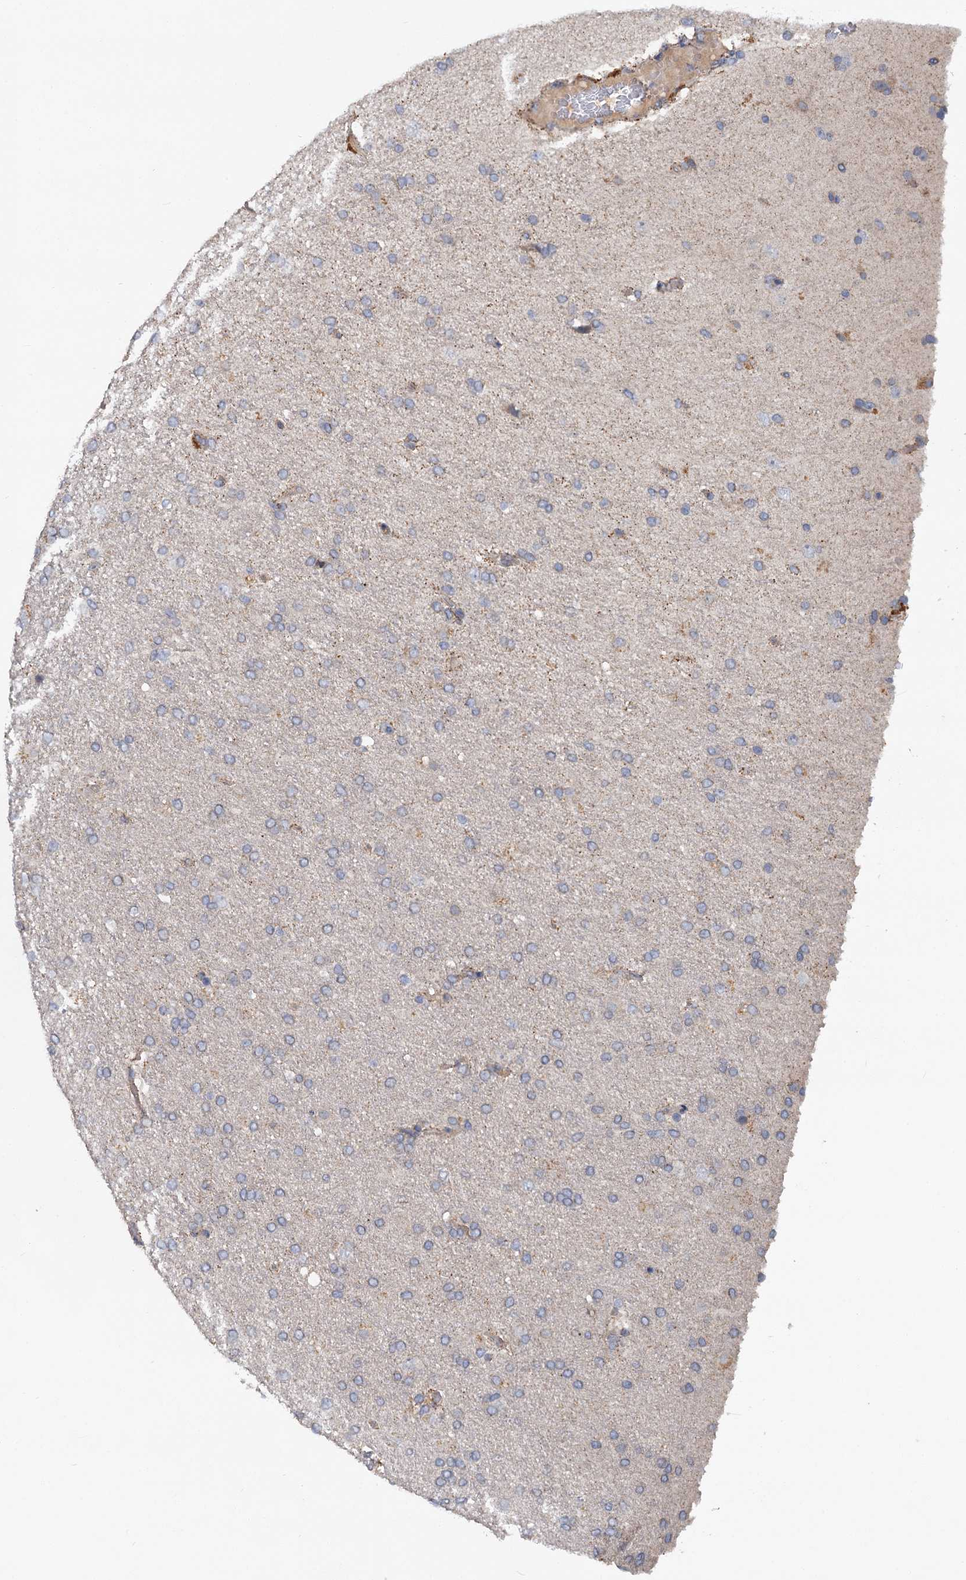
{"staining": {"intensity": "negative", "quantity": "none", "location": "none"}, "tissue": "glioma", "cell_type": "Tumor cells", "image_type": "cancer", "snomed": [{"axis": "morphology", "description": "Glioma, malignant, High grade"}, {"axis": "topography", "description": "Brain"}], "caption": "This micrograph is of high-grade glioma (malignant) stained with IHC to label a protein in brown with the nuclei are counter-stained blue. There is no staining in tumor cells. Brightfield microscopy of IHC stained with DAB (brown) and hematoxylin (blue), captured at high magnification.", "gene": "ZNF324", "patient": {"sex": "male", "age": 72}}